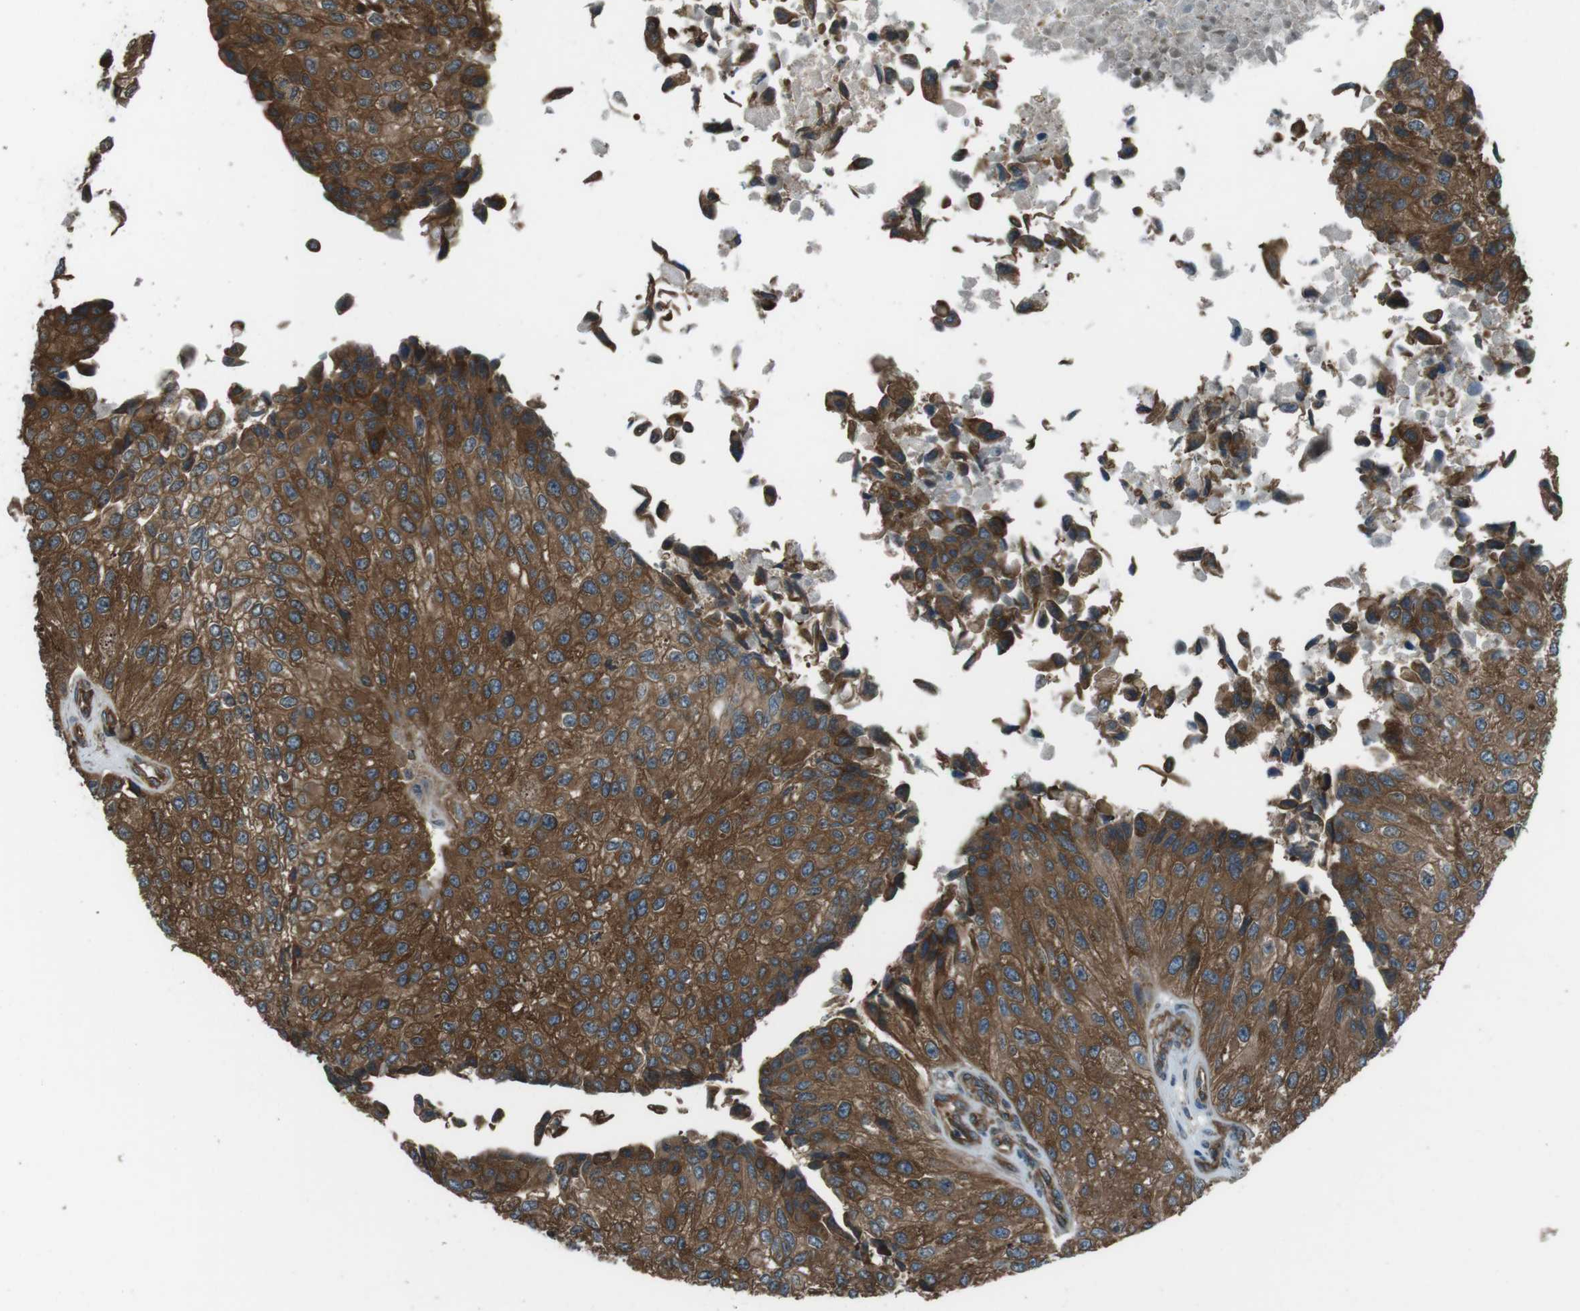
{"staining": {"intensity": "moderate", "quantity": ">75%", "location": "cytoplasmic/membranous"}, "tissue": "urothelial cancer", "cell_type": "Tumor cells", "image_type": "cancer", "snomed": [{"axis": "morphology", "description": "Urothelial carcinoma, High grade"}, {"axis": "topography", "description": "Kidney"}, {"axis": "topography", "description": "Urinary bladder"}], "caption": "Urothelial cancer stained for a protein demonstrates moderate cytoplasmic/membranous positivity in tumor cells.", "gene": "PA2G4", "patient": {"sex": "male", "age": 77}}